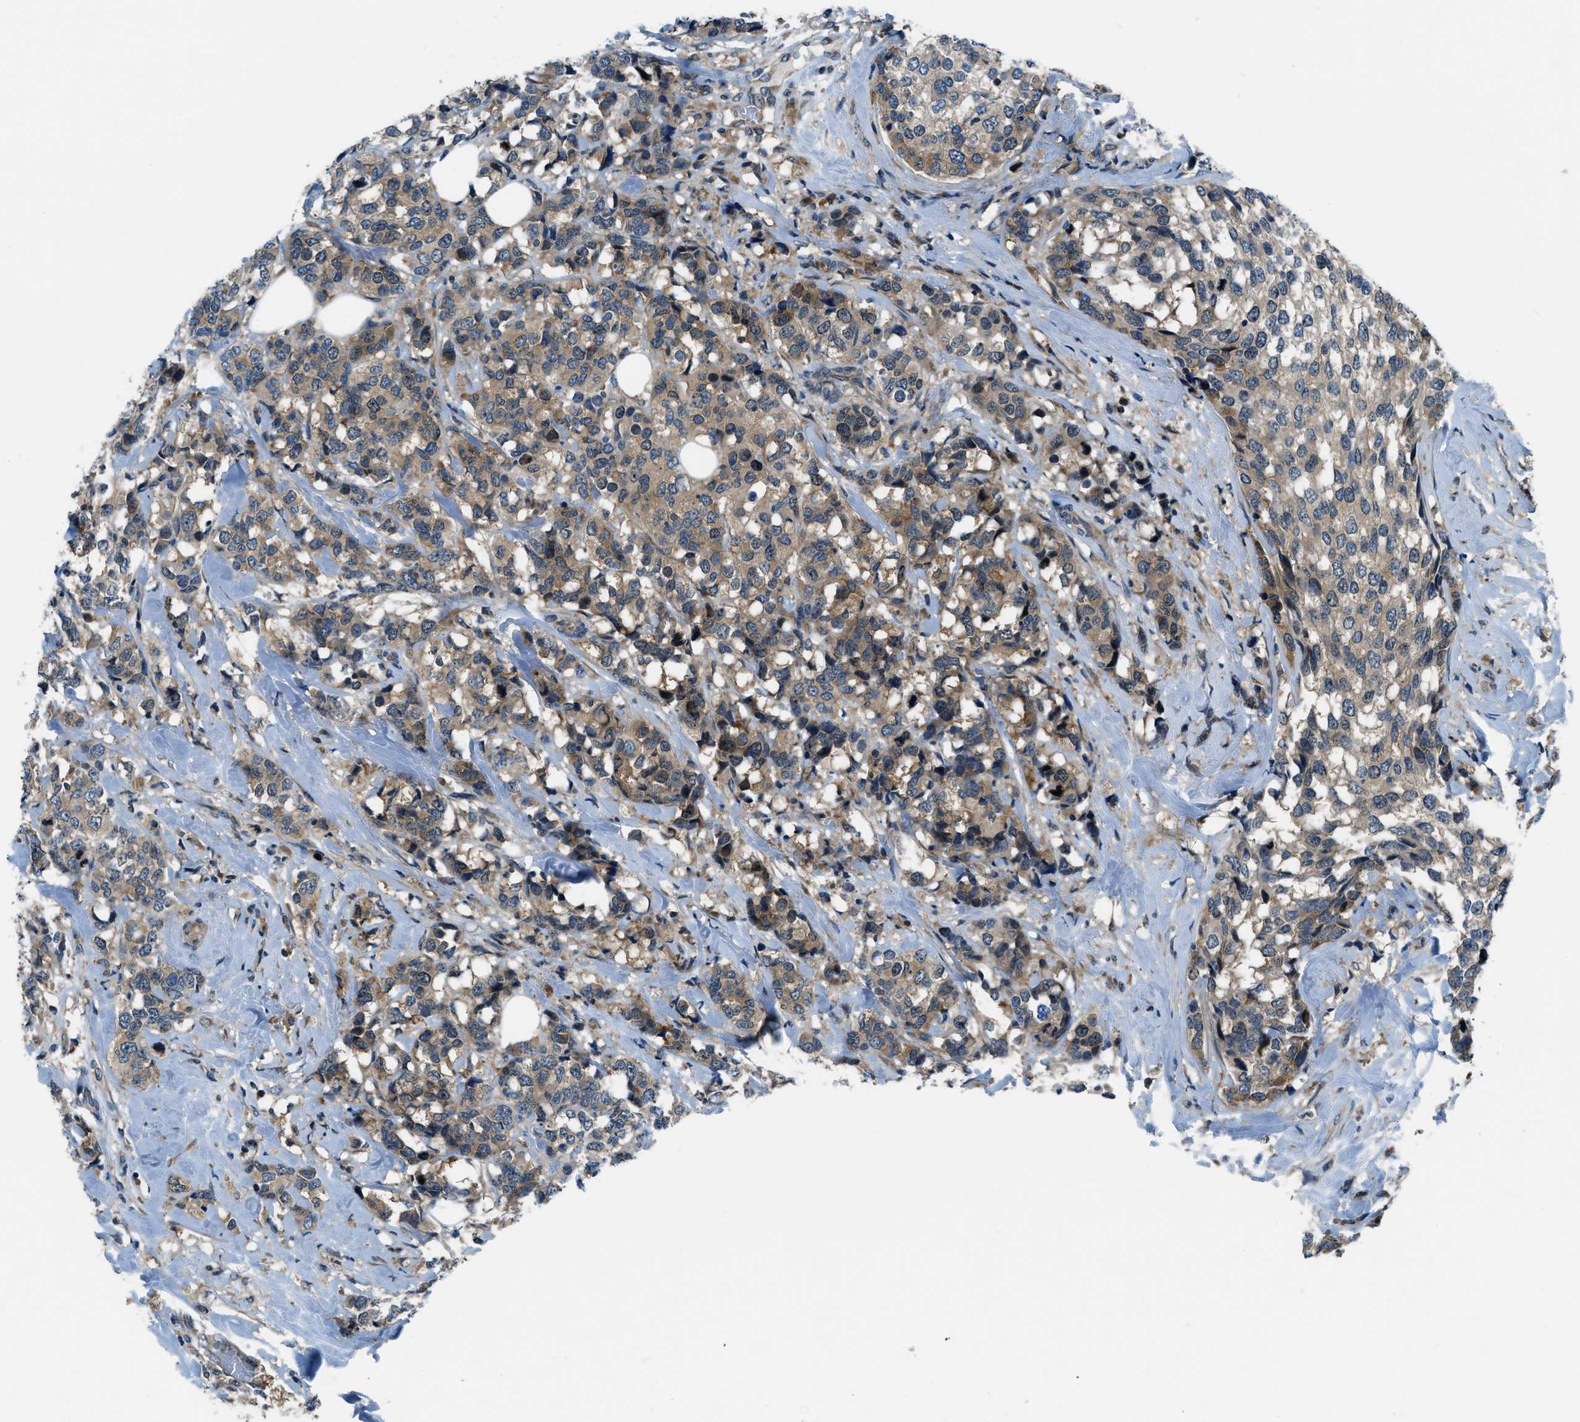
{"staining": {"intensity": "weak", "quantity": ">75%", "location": "cytoplasmic/membranous"}, "tissue": "breast cancer", "cell_type": "Tumor cells", "image_type": "cancer", "snomed": [{"axis": "morphology", "description": "Lobular carcinoma"}, {"axis": "topography", "description": "Breast"}], "caption": "The image displays a brown stain indicating the presence of a protein in the cytoplasmic/membranous of tumor cells in breast cancer (lobular carcinoma).", "gene": "ARFGAP2", "patient": {"sex": "female", "age": 59}}